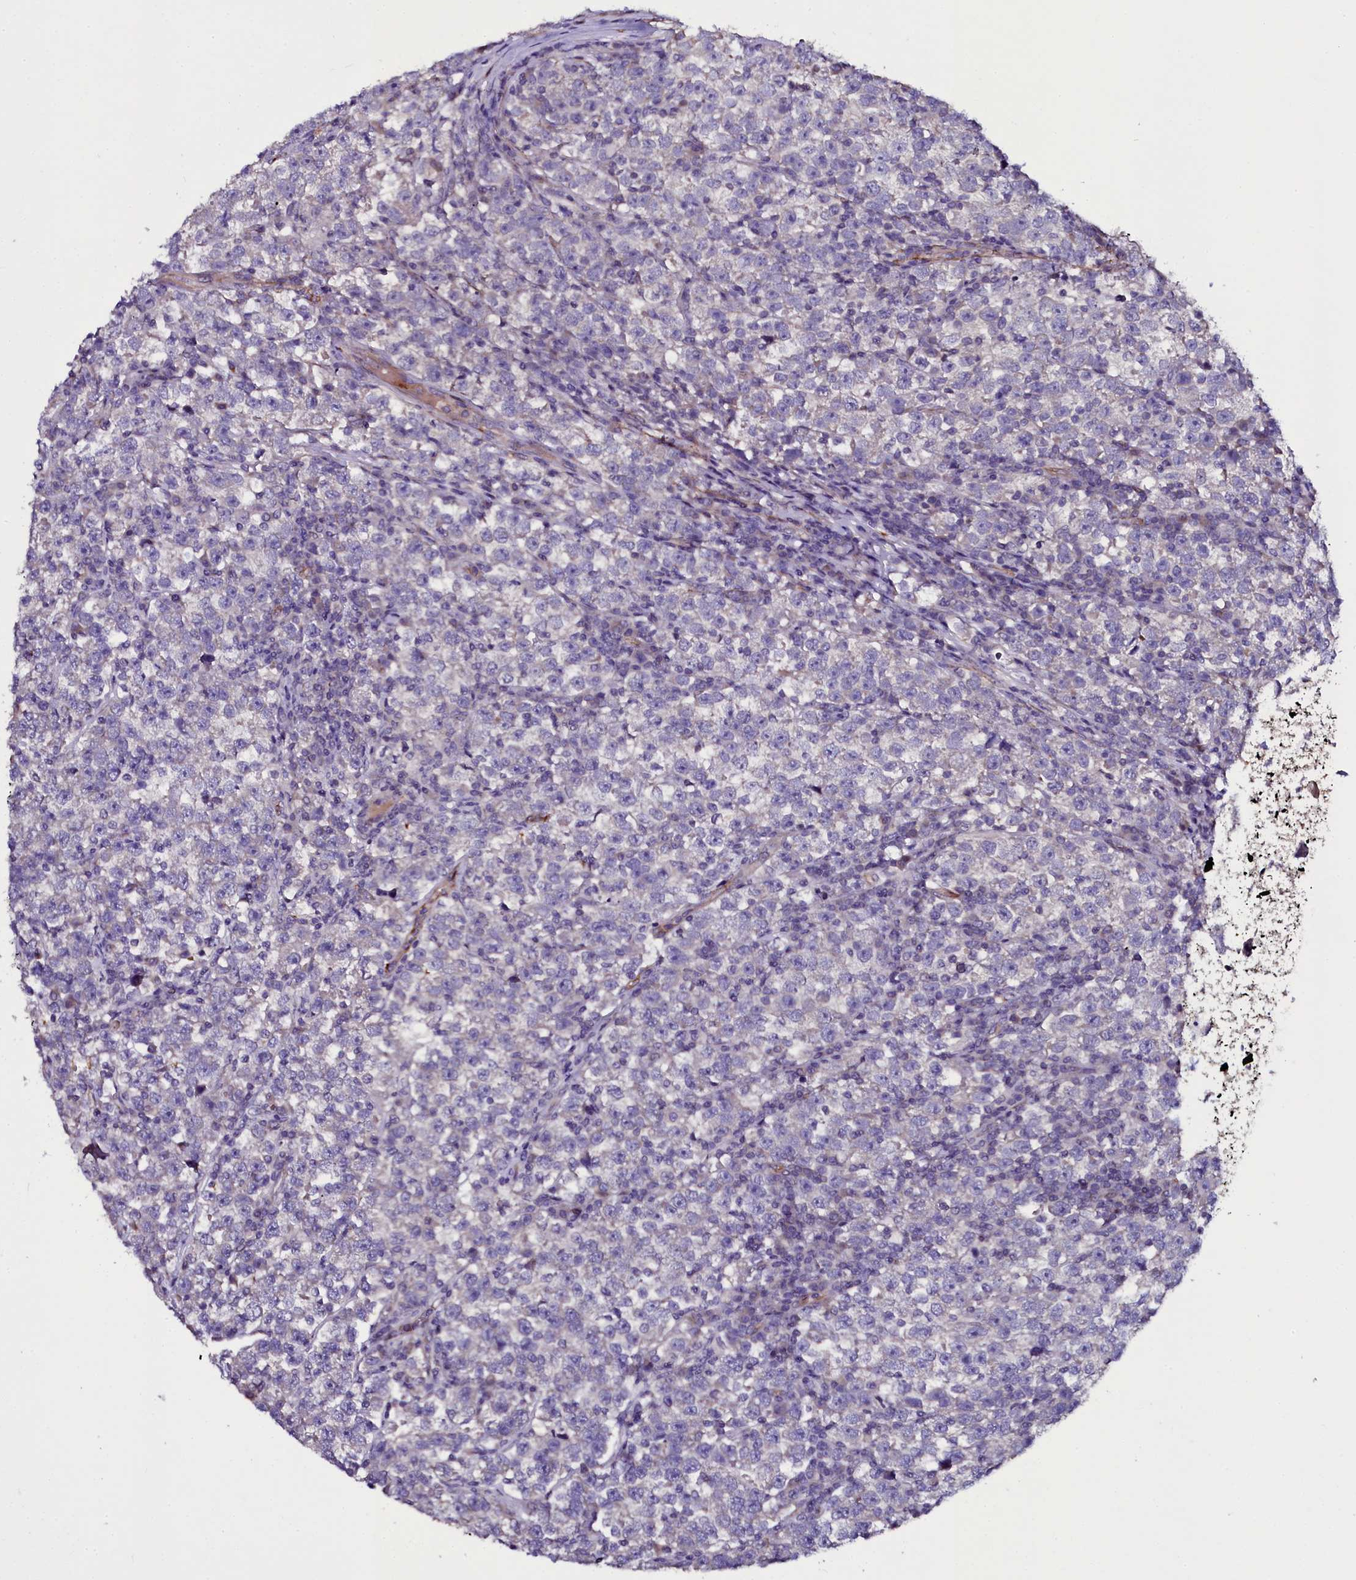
{"staining": {"intensity": "negative", "quantity": "none", "location": "none"}, "tissue": "testis cancer", "cell_type": "Tumor cells", "image_type": "cancer", "snomed": [{"axis": "morphology", "description": "Normal tissue, NOS"}, {"axis": "morphology", "description": "Seminoma, NOS"}, {"axis": "topography", "description": "Testis"}], "caption": "Photomicrograph shows no significant protein expression in tumor cells of seminoma (testis). (DAB (3,3'-diaminobenzidine) immunohistochemistry visualized using brightfield microscopy, high magnification).", "gene": "MEX3C", "patient": {"sex": "male", "age": 43}}